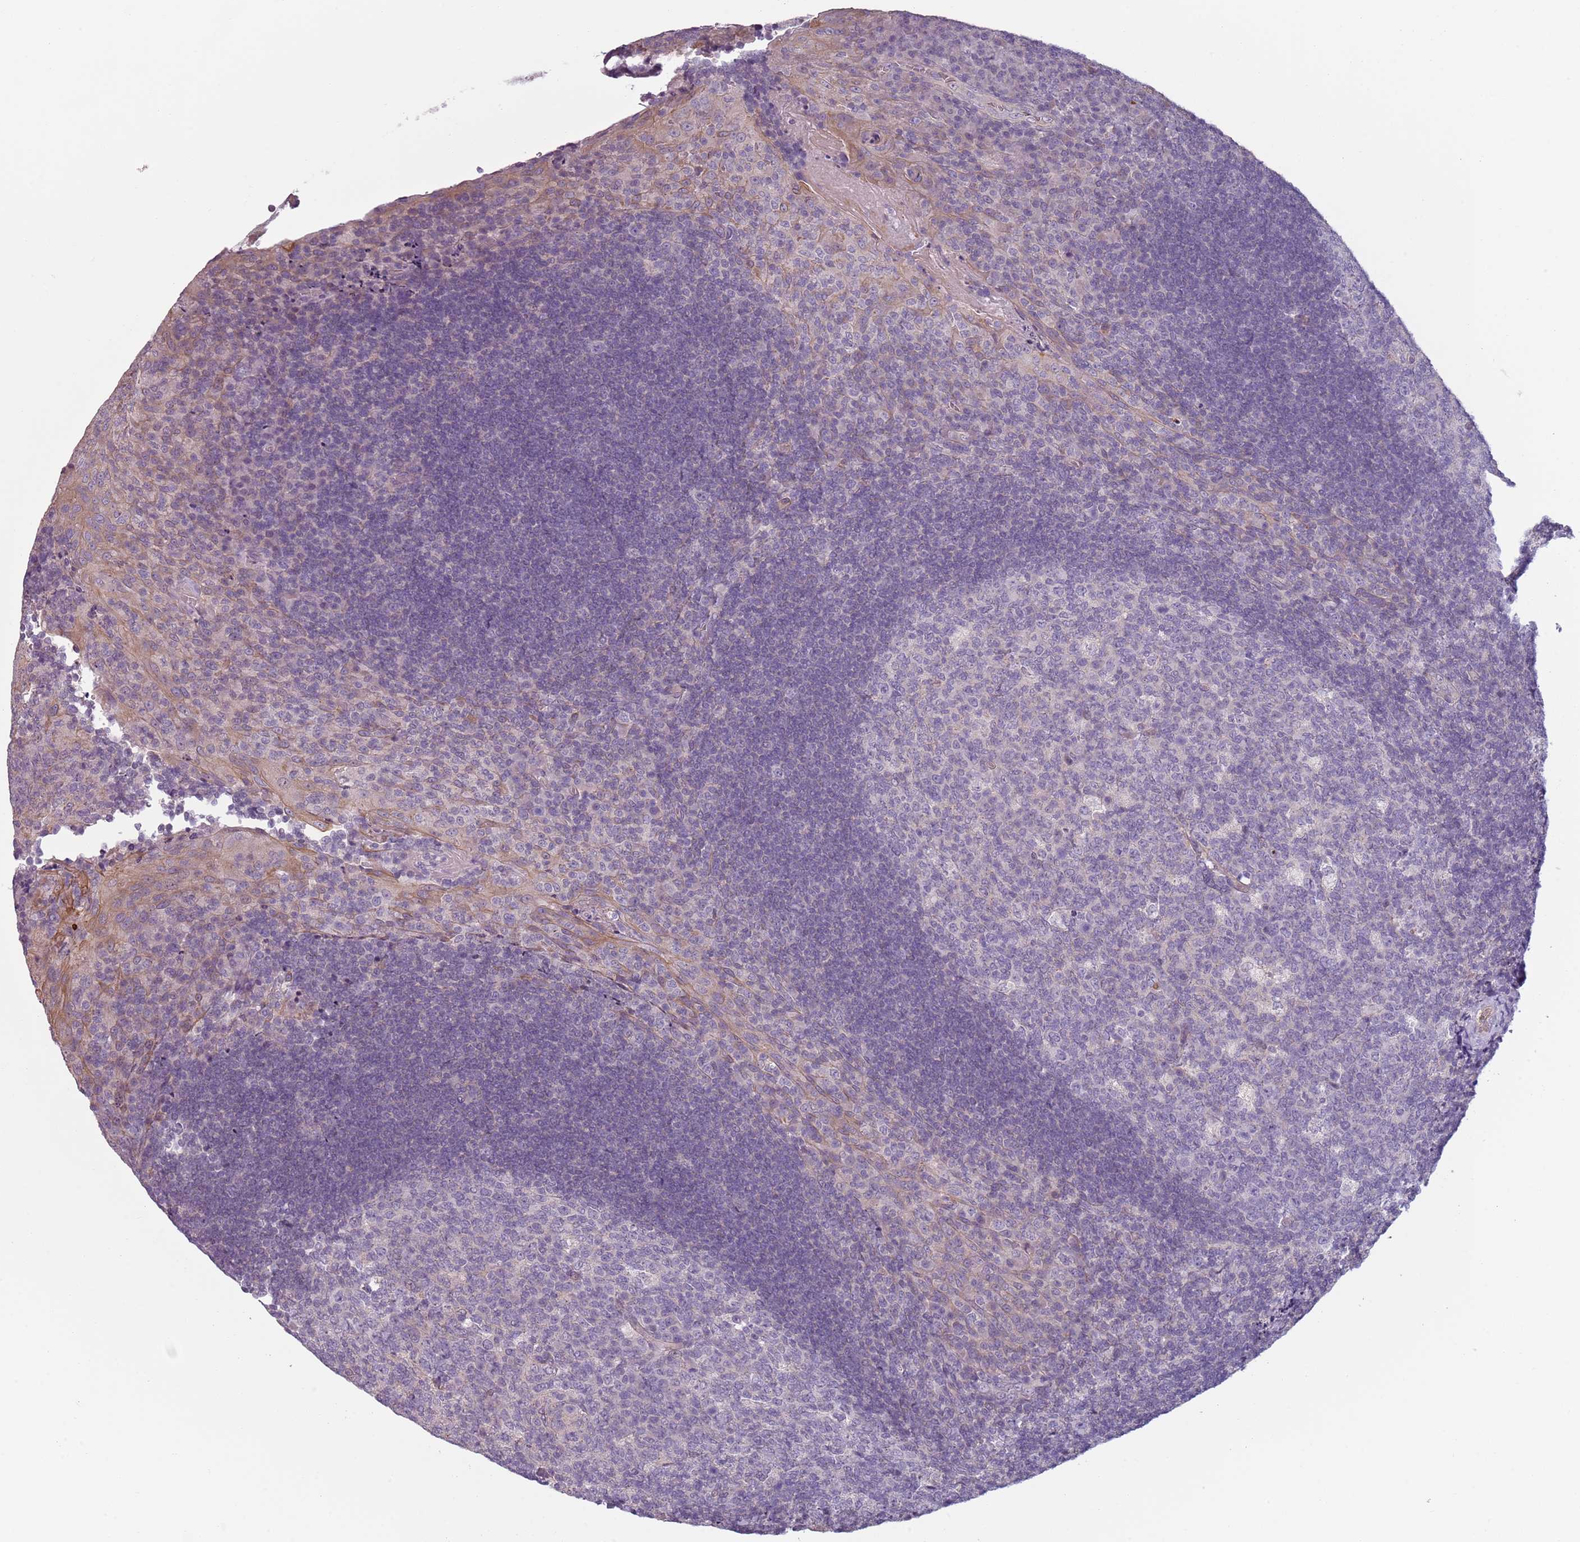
{"staining": {"intensity": "negative", "quantity": "none", "location": "none"}, "tissue": "tonsil", "cell_type": "Germinal center cells", "image_type": "normal", "snomed": [{"axis": "morphology", "description": "Normal tissue, NOS"}, {"axis": "topography", "description": "Tonsil"}], "caption": "Germinal center cells show no significant protein staining in benign tonsil.", "gene": "TLCD2", "patient": {"sex": "male", "age": 17}}